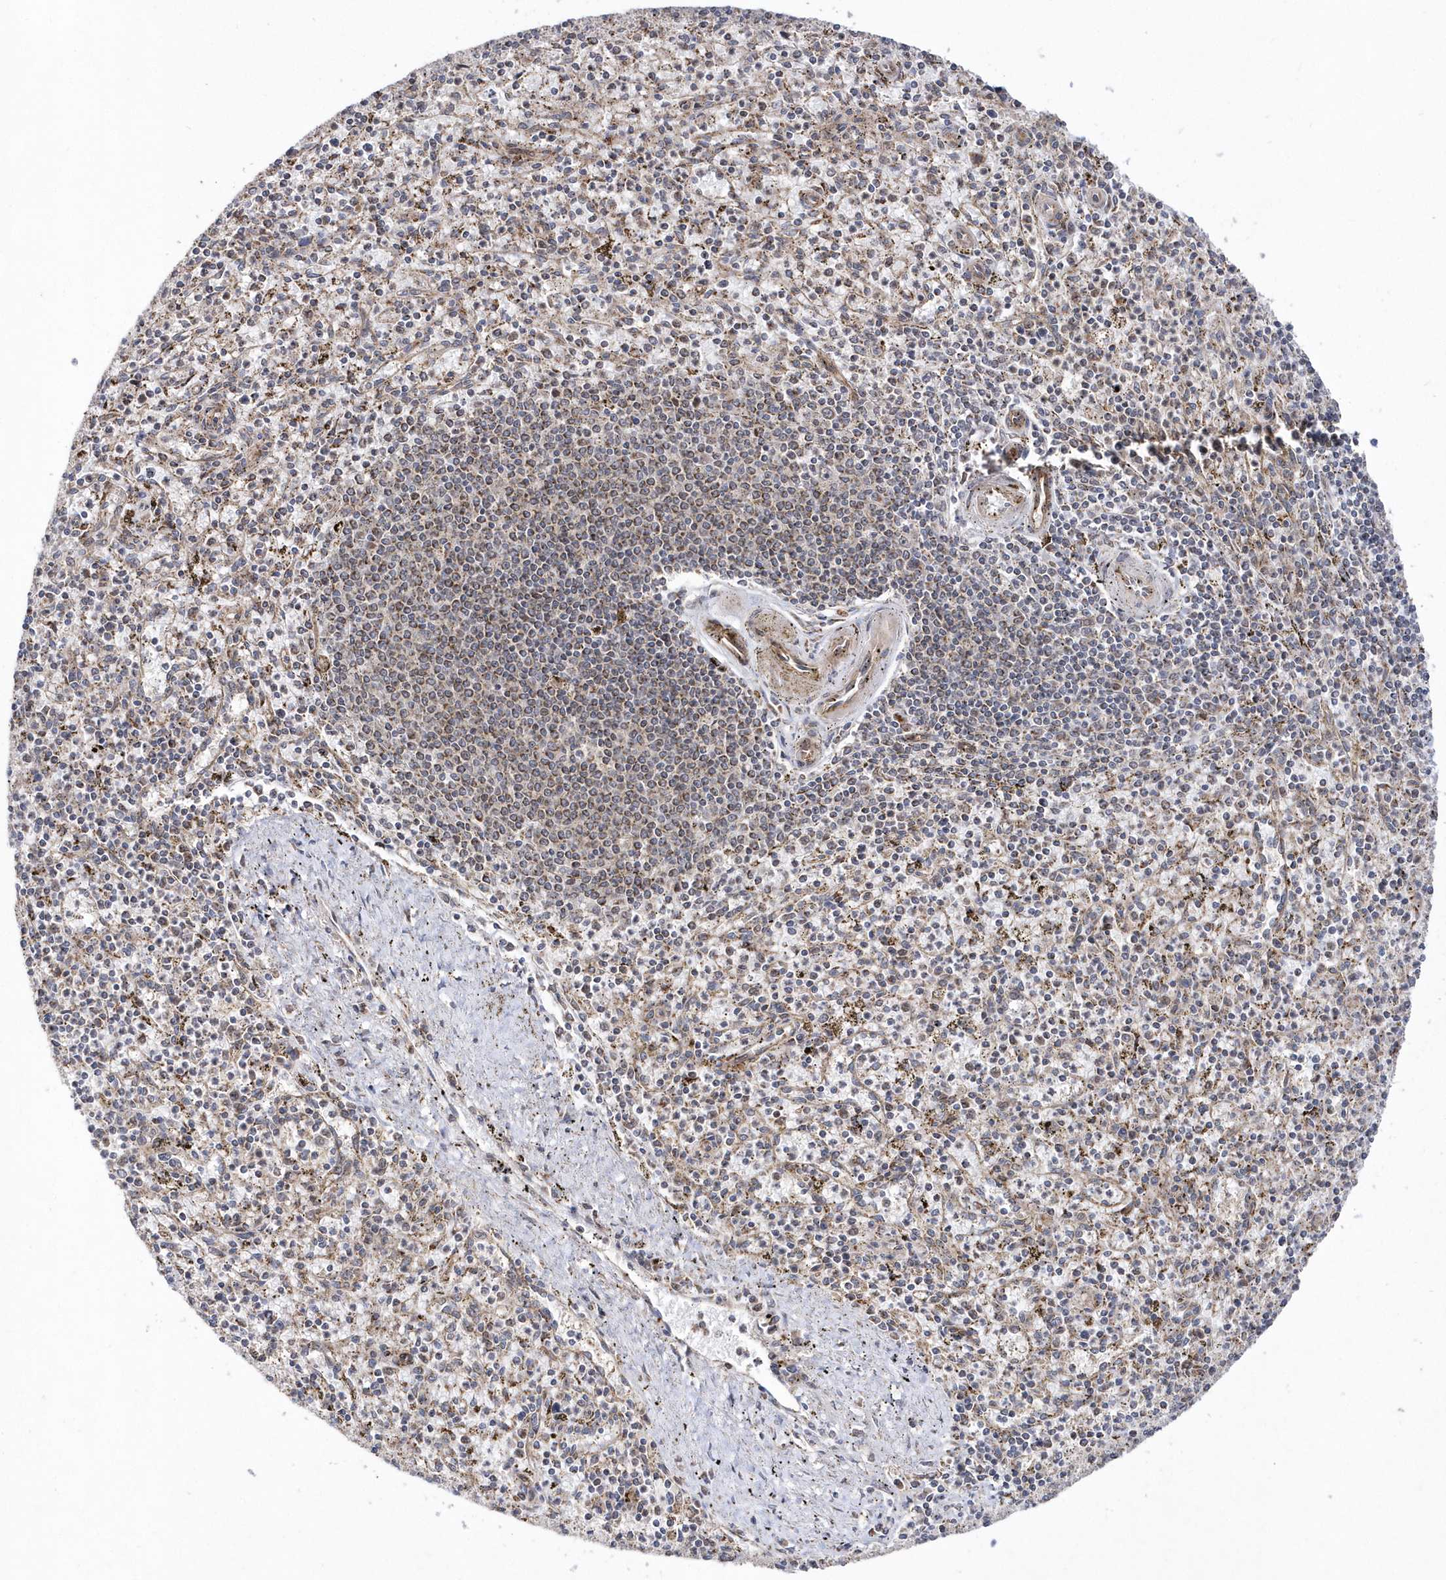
{"staining": {"intensity": "weak", "quantity": "<25%", "location": "cytoplasmic/membranous"}, "tissue": "spleen", "cell_type": "Cells in red pulp", "image_type": "normal", "snomed": [{"axis": "morphology", "description": "Normal tissue, NOS"}, {"axis": "topography", "description": "Spleen"}], "caption": "IHC photomicrograph of benign spleen: spleen stained with DAB reveals no significant protein staining in cells in red pulp. Brightfield microscopy of immunohistochemistry (IHC) stained with DAB (brown) and hematoxylin (blue), captured at high magnification.", "gene": "DALRD3", "patient": {"sex": "male", "age": 72}}